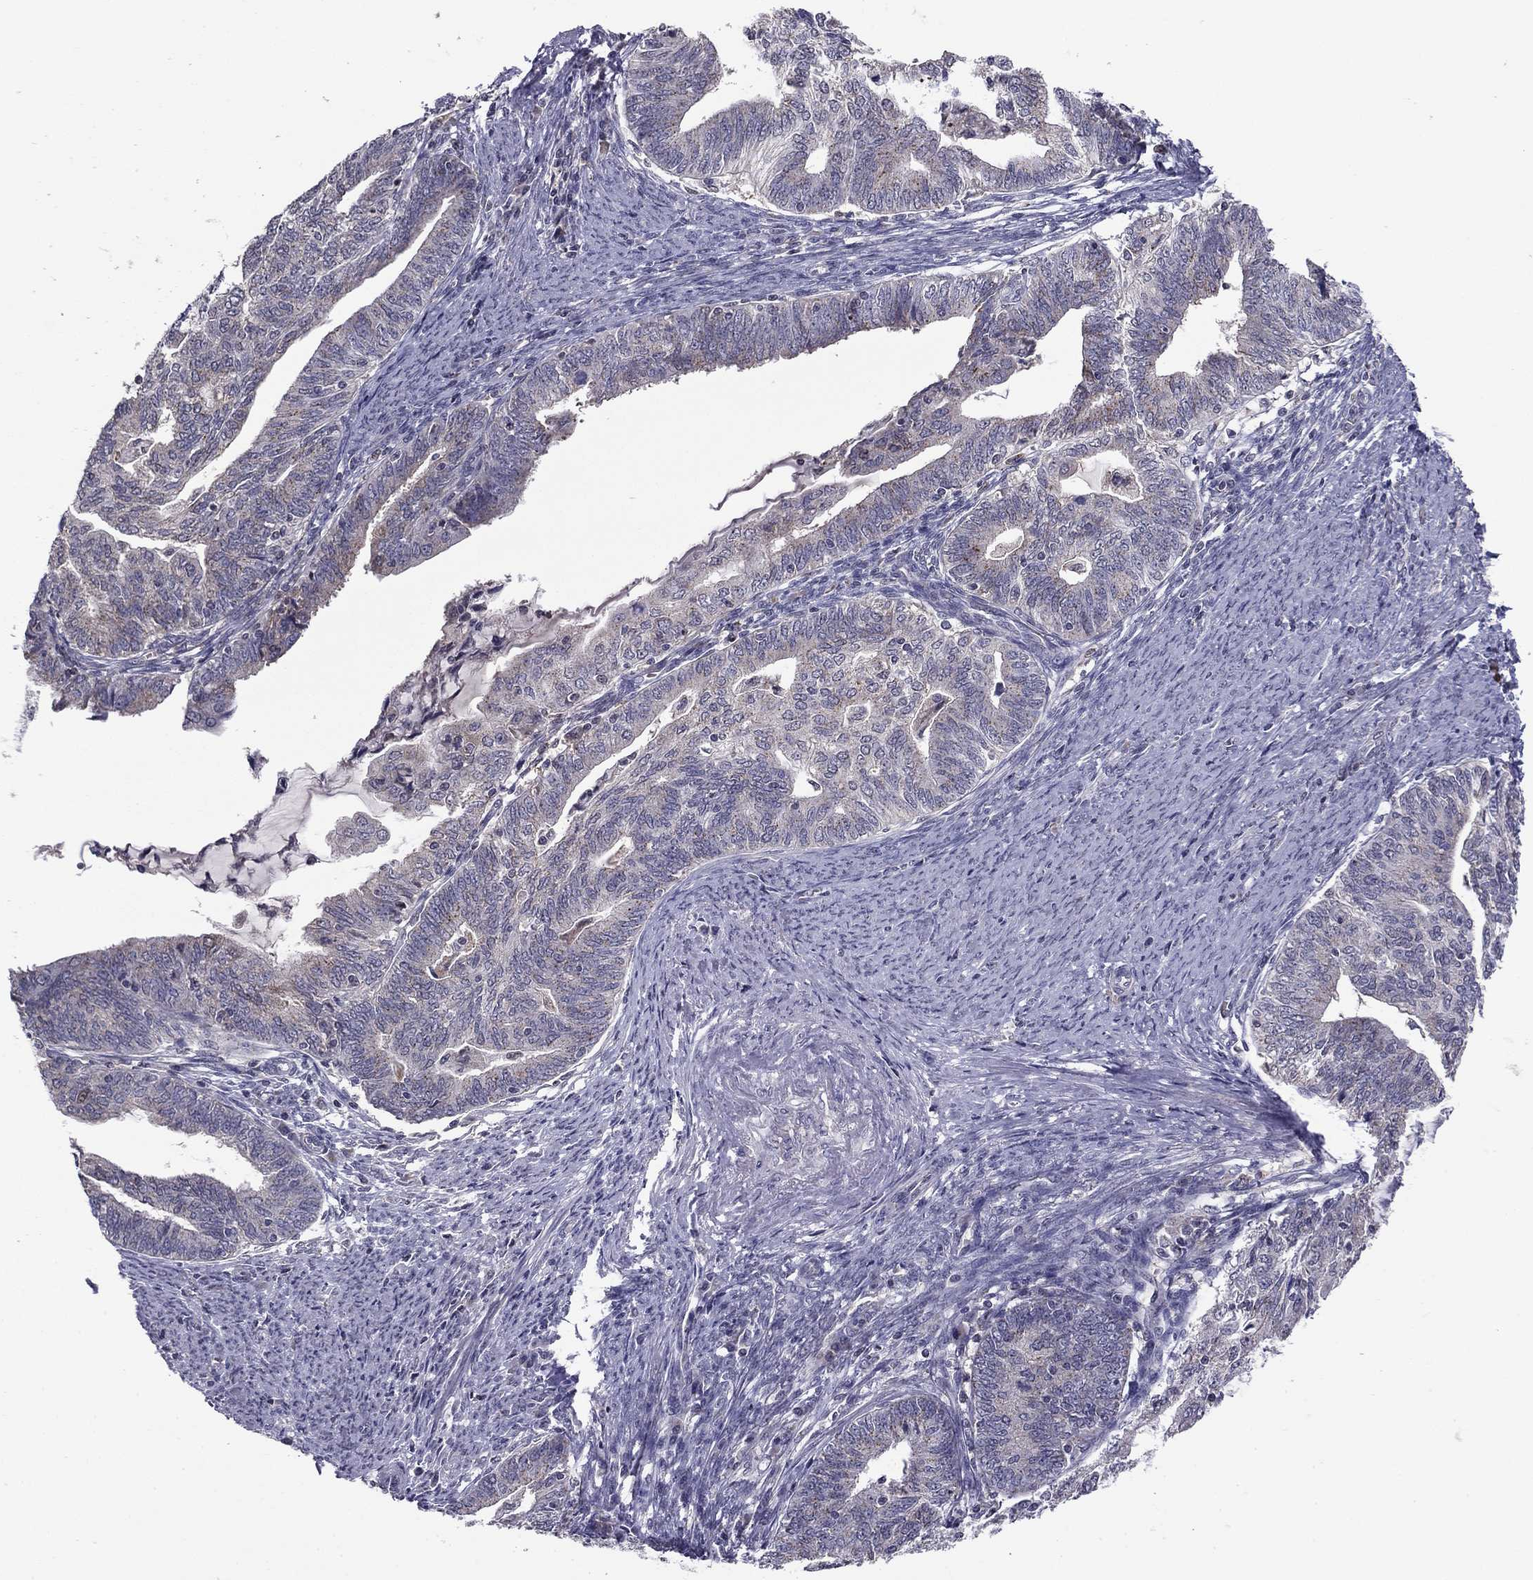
{"staining": {"intensity": "negative", "quantity": "none", "location": "none"}, "tissue": "endometrial cancer", "cell_type": "Tumor cells", "image_type": "cancer", "snomed": [{"axis": "morphology", "description": "Adenocarcinoma, NOS"}, {"axis": "topography", "description": "Endometrium"}], "caption": "High magnification brightfield microscopy of endometrial cancer stained with DAB (3,3'-diaminobenzidine) (brown) and counterstained with hematoxylin (blue): tumor cells show no significant expression.", "gene": "HCN1", "patient": {"sex": "female", "age": 82}}